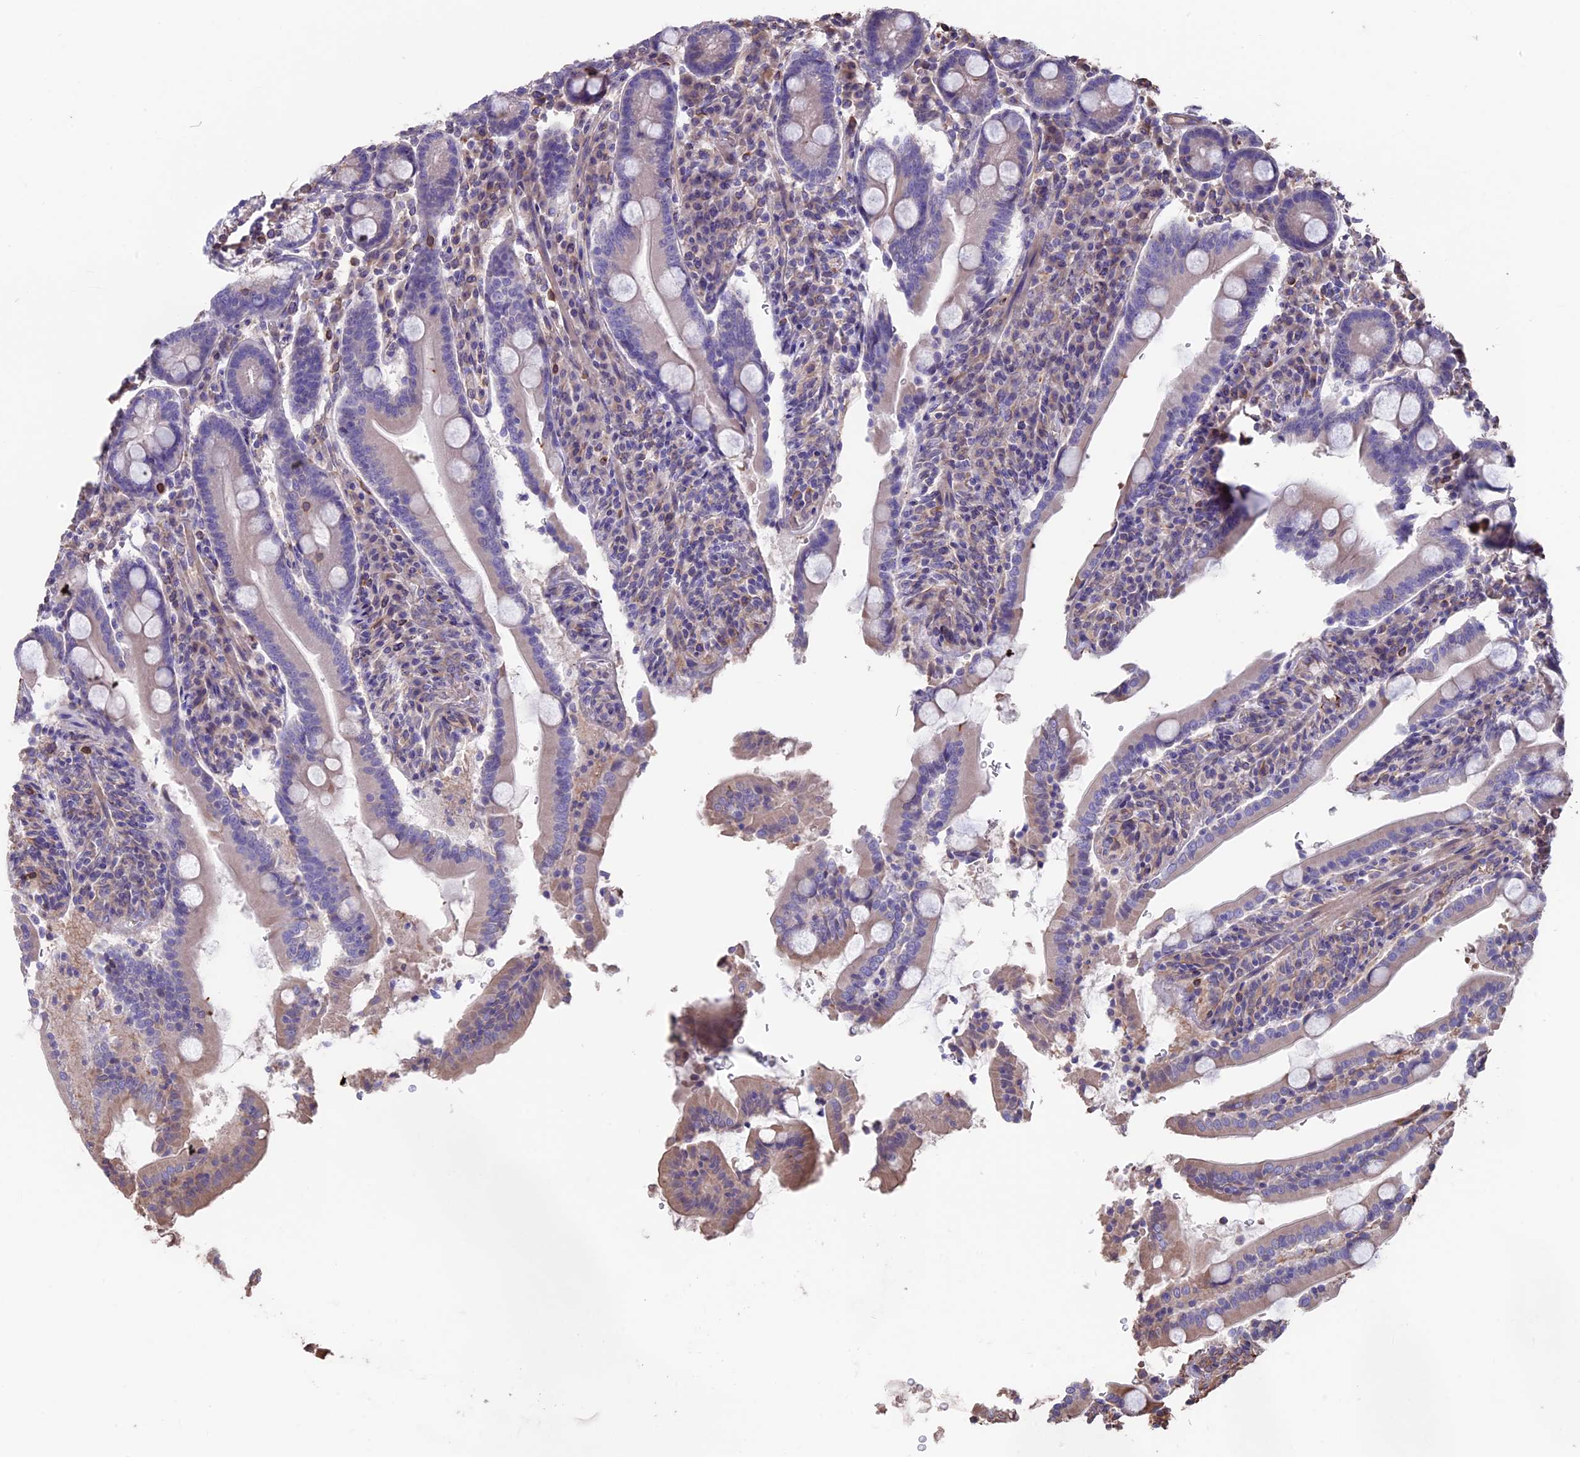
{"staining": {"intensity": "weak", "quantity": "<25%", "location": "cytoplasmic/membranous"}, "tissue": "duodenum", "cell_type": "Glandular cells", "image_type": "normal", "snomed": [{"axis": "morphology", "description": "Normal tissue, NOS"}, {"axis": "topography", "description": "Duodenum"}], "caption": "Immunohistochemistry micrograph of normal duodenum: human duodenum stained with DAB exhibits no significant protein staining in glandular cells.", "gene": "SEH1L", "patient": {"sex": "male", "age": 35}}